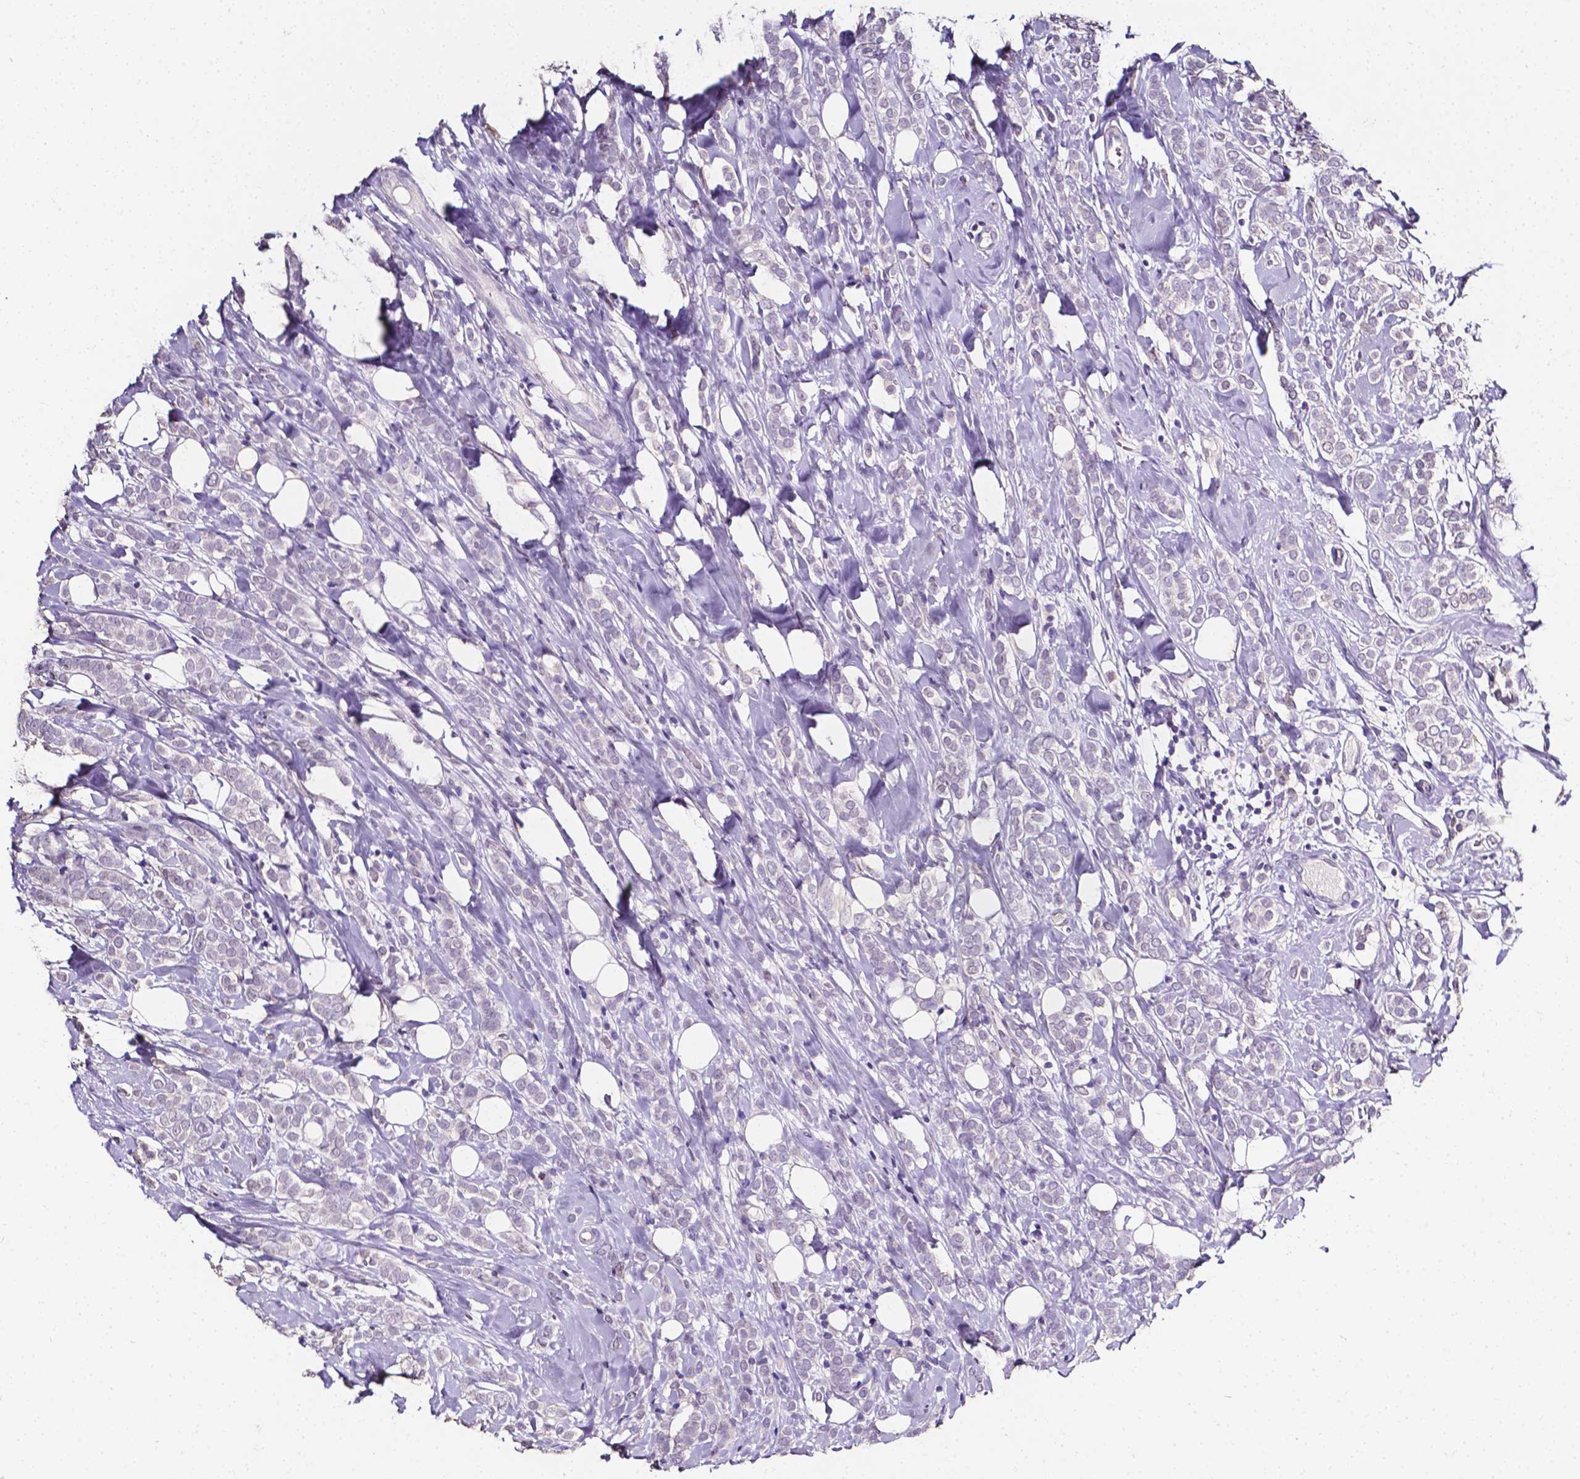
{"staining": {"intensity": "negative", "quantity": "none", "location": "none"}, "tissue": "breast cancer", "cell_type": "Tumor cells", "image_type": "cancer", "snomed": [{"axis": "morphology", "description": "Lobular carcinoma"}, {"axis": "topography", "description": "Breast"}], "caption": "IHC of human breast lobular carcinoma shows no expression in tumor cells.", "gene": "PSAT1", "patient": {"sex": "female", "age": 49}}